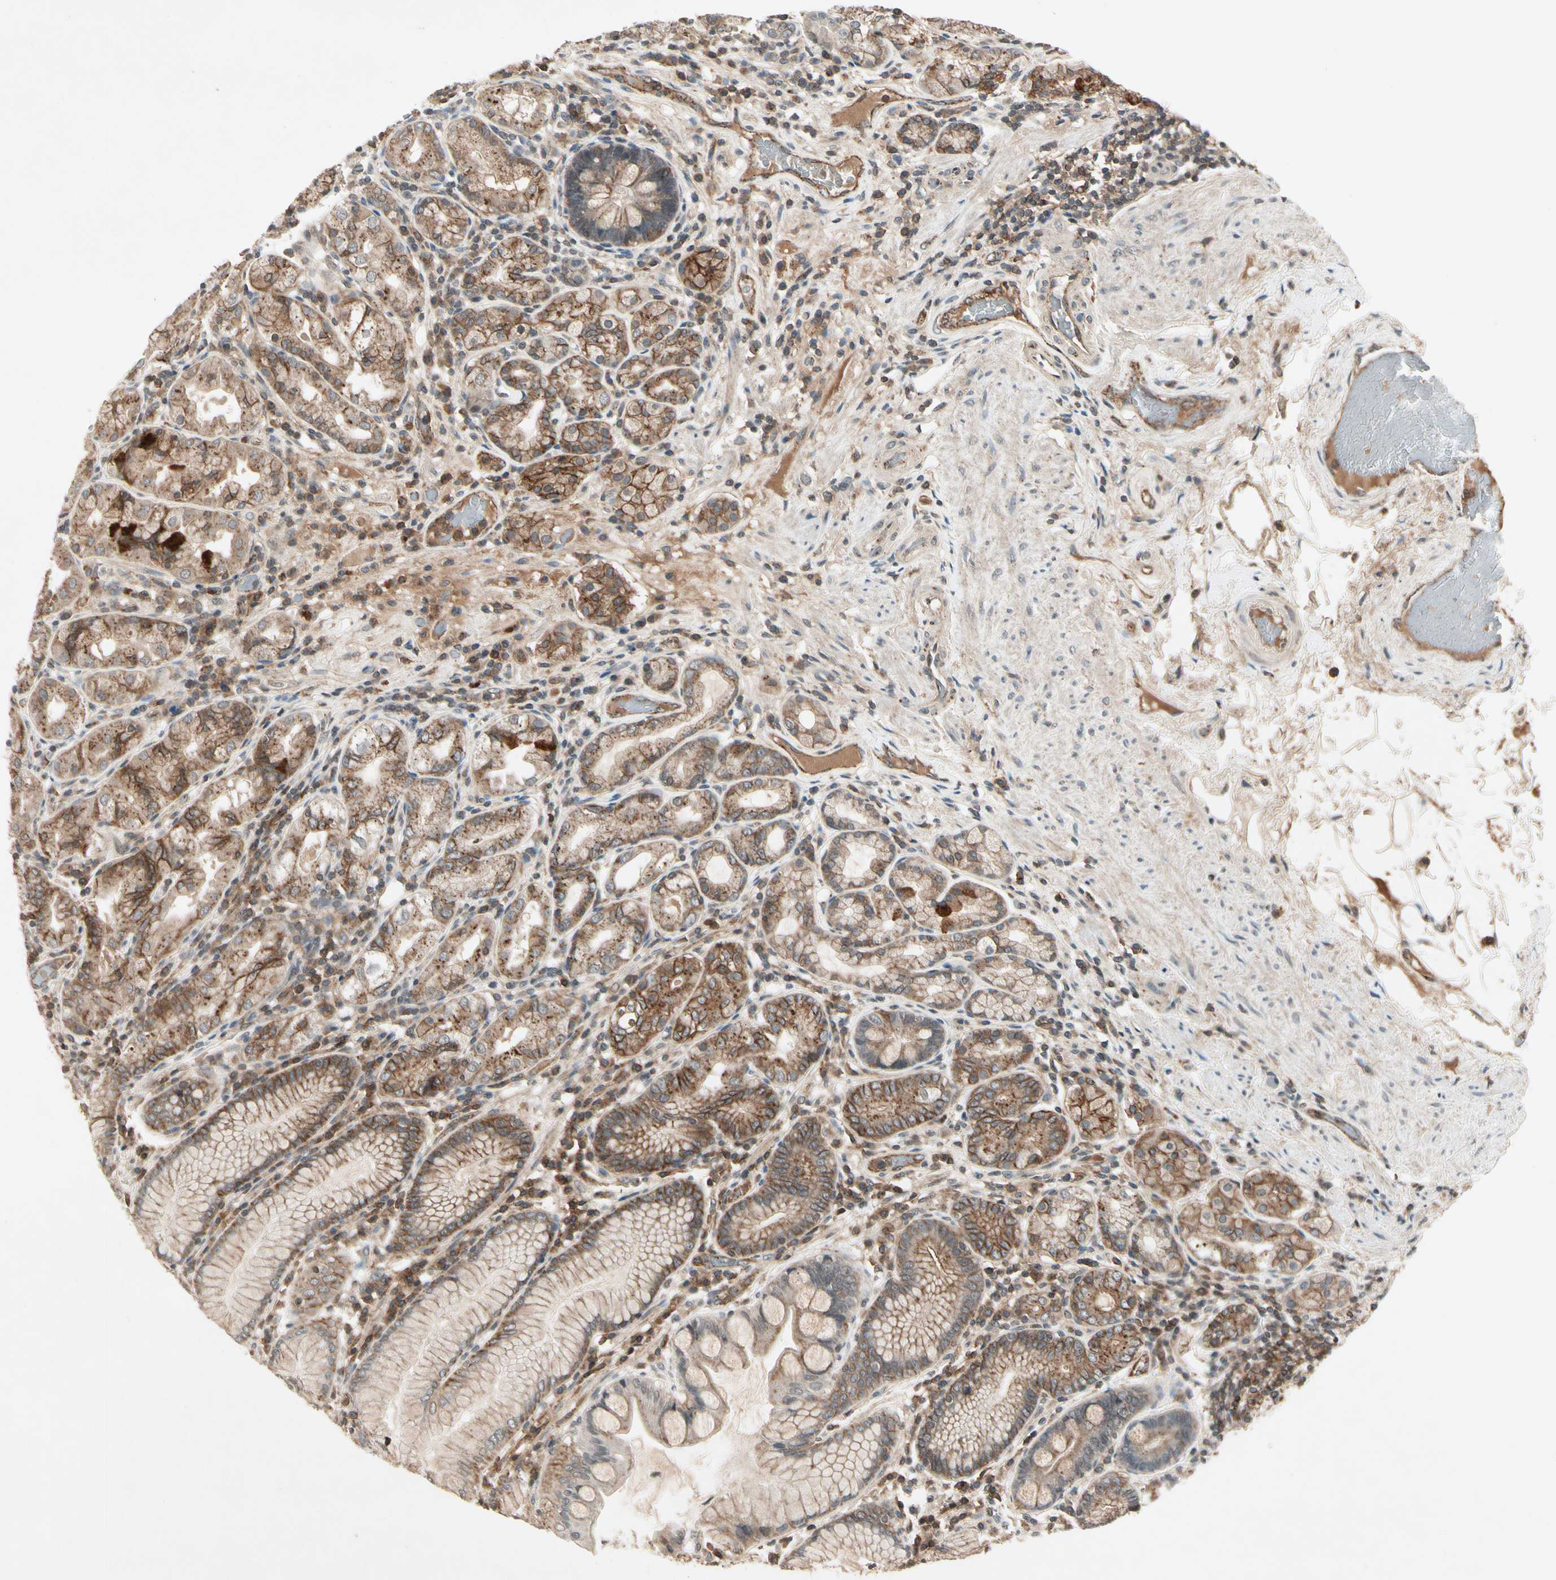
{"staining": {"intensity": "moderate", "quantity": ">75%", "location": "cytoplasmic/membranous"}, "tissue": "stomach", "cell_type": "Glandular cells", "image_type": "normal", "snomed": [{"axis": "morphology", "description": "Normal tissue, NOS"}, {"axis": "topography", "description": "Stomach, lower"}], "caption": "IHC histopathology image of unremarkable stomach: stomach stained using immunohistochemistry displays medium levels of moderate protein expression localized specifically in the cytoplasmic/membranous of glandular cells, appearing as a cytoplasmic/membranous brown color.", "gene": "FLOT1", "patient": {"sex": "female", "age": 76}}